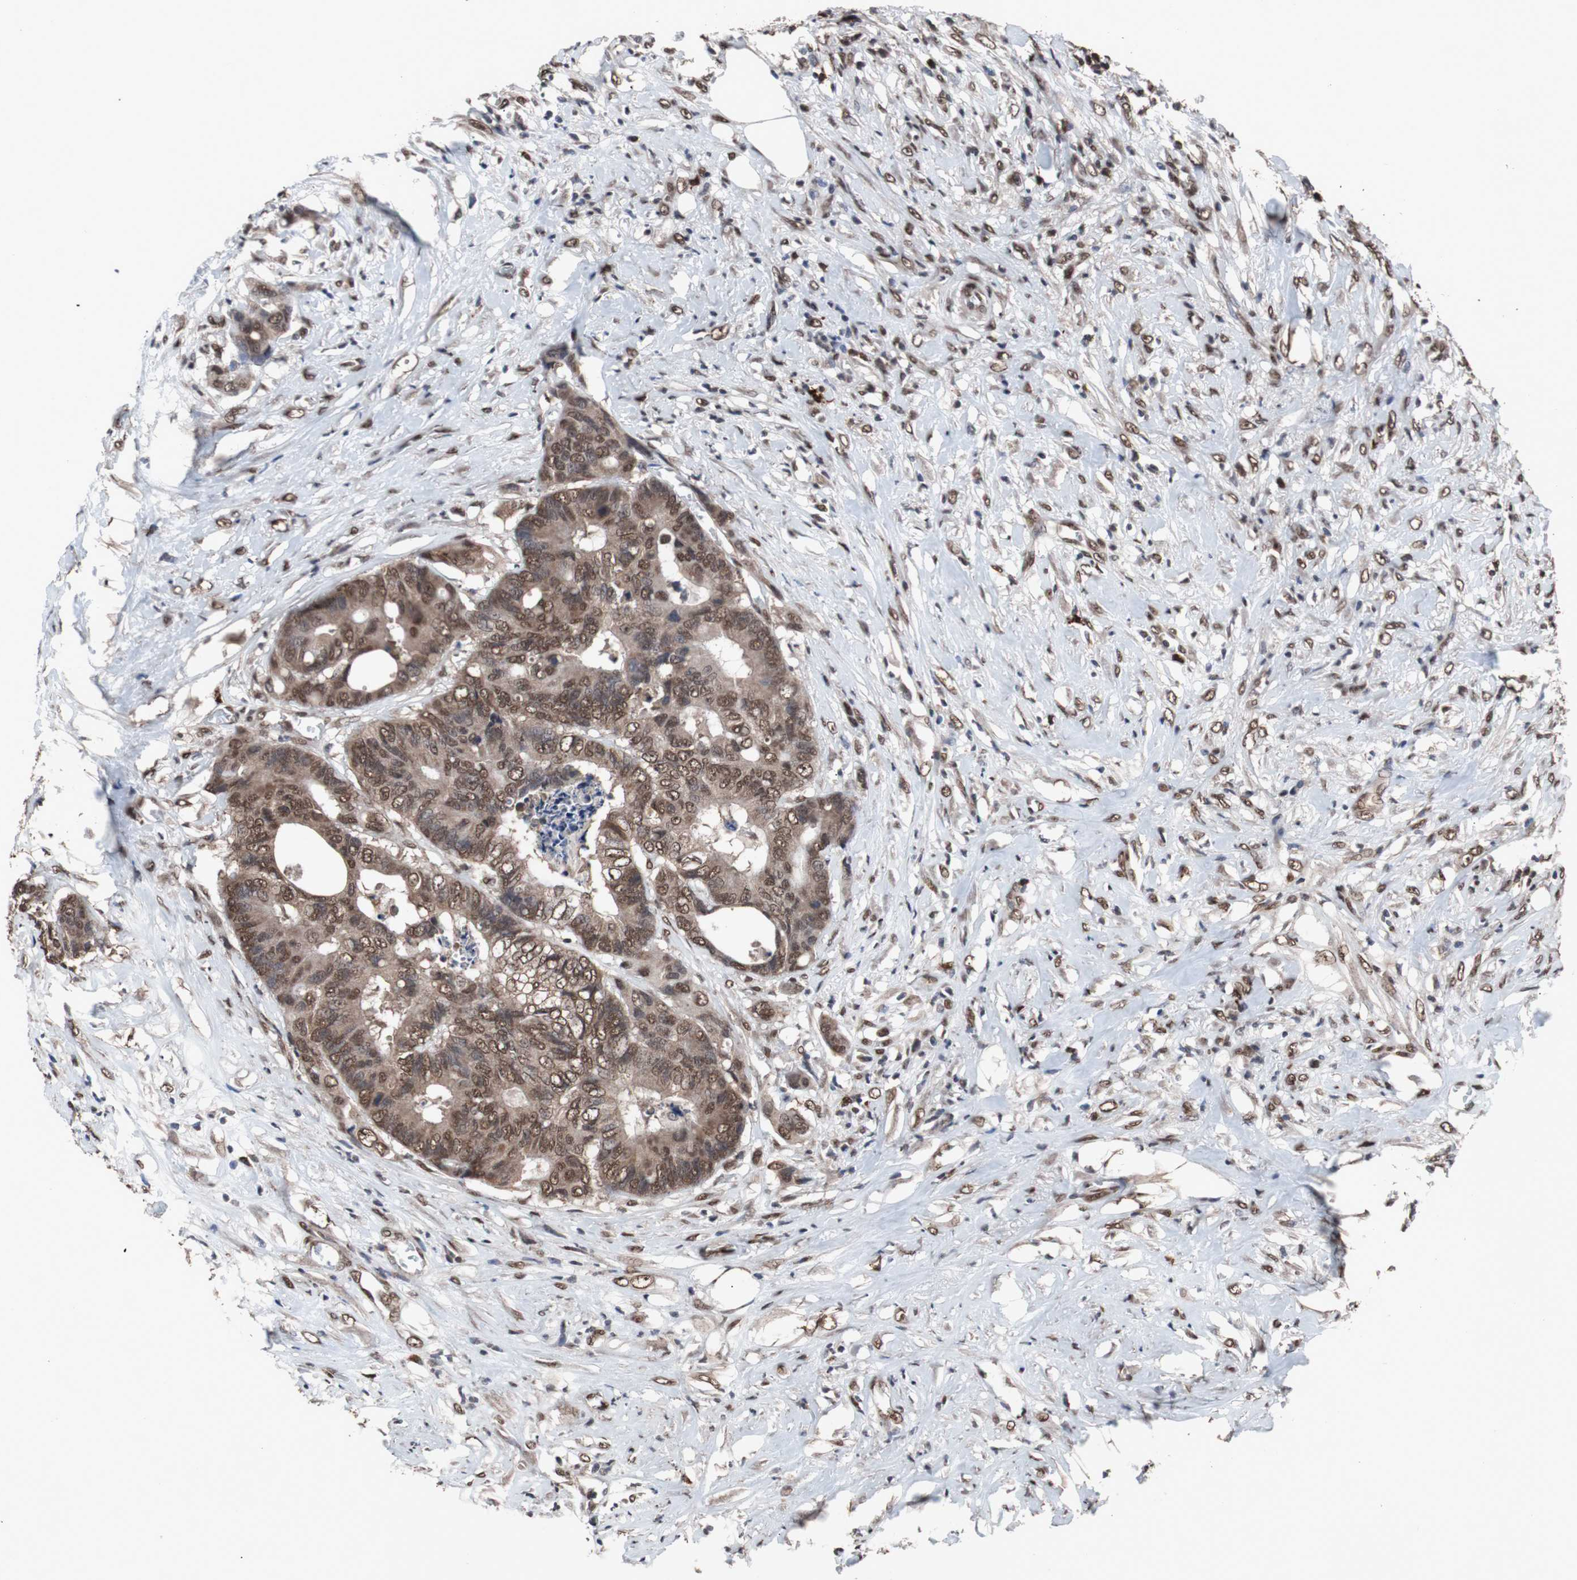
{"staining": {"intensity": "moderate", "quantity": ">75%", "location": "cytoplasmic/membranous,nuclear"}, "tissue": "colorectal cancer", "cell_type": "Tumor cells", "image_type": "cancer", "snomed": [{"axis": "morphology", "description": "Adenocarcinoma, NOS"}, {"axis": "topography", "description": "Rectum"}], "caption": "A medium amount of moderate cytoplasmic/membranous and nuclear positivity is seen in approximately >75% of tumor cells in colorectal adenocarcinoma tissue.", "gene": "MED27", "patient": {"sex": "male", "age": 55}}